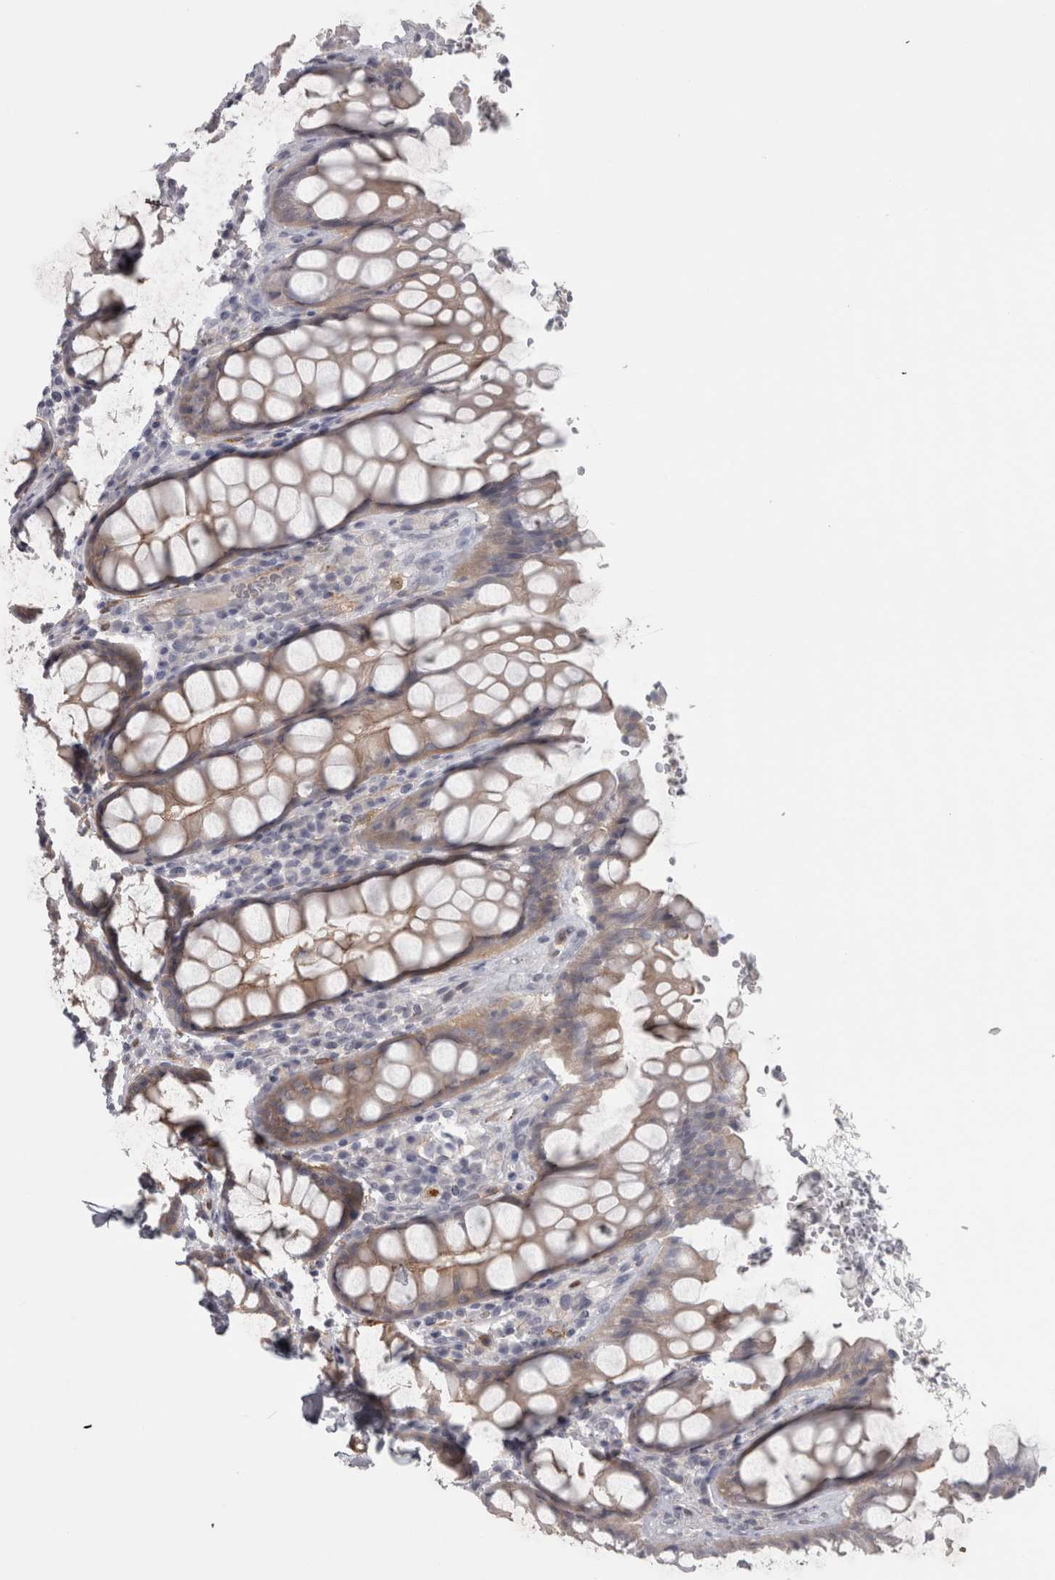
{"staining": {"intensity": "moderate", "quantity": ">75%", "location": "cytoplasmic/membranous"}, "tissue": "rectum", "cell_type": "Glandular cells", "image_type": "normal", "snomed": [{"axis": "morphology", "description": "Normal tissue, NOS"}, {"axis": "topography", "description": "Rectum"}], "caption": "Rectum stained with a protein marker displays moderate staining in glandular cells.", "gene": "PPP1R12B", "patient": {"sex": "male", "age": 64}}